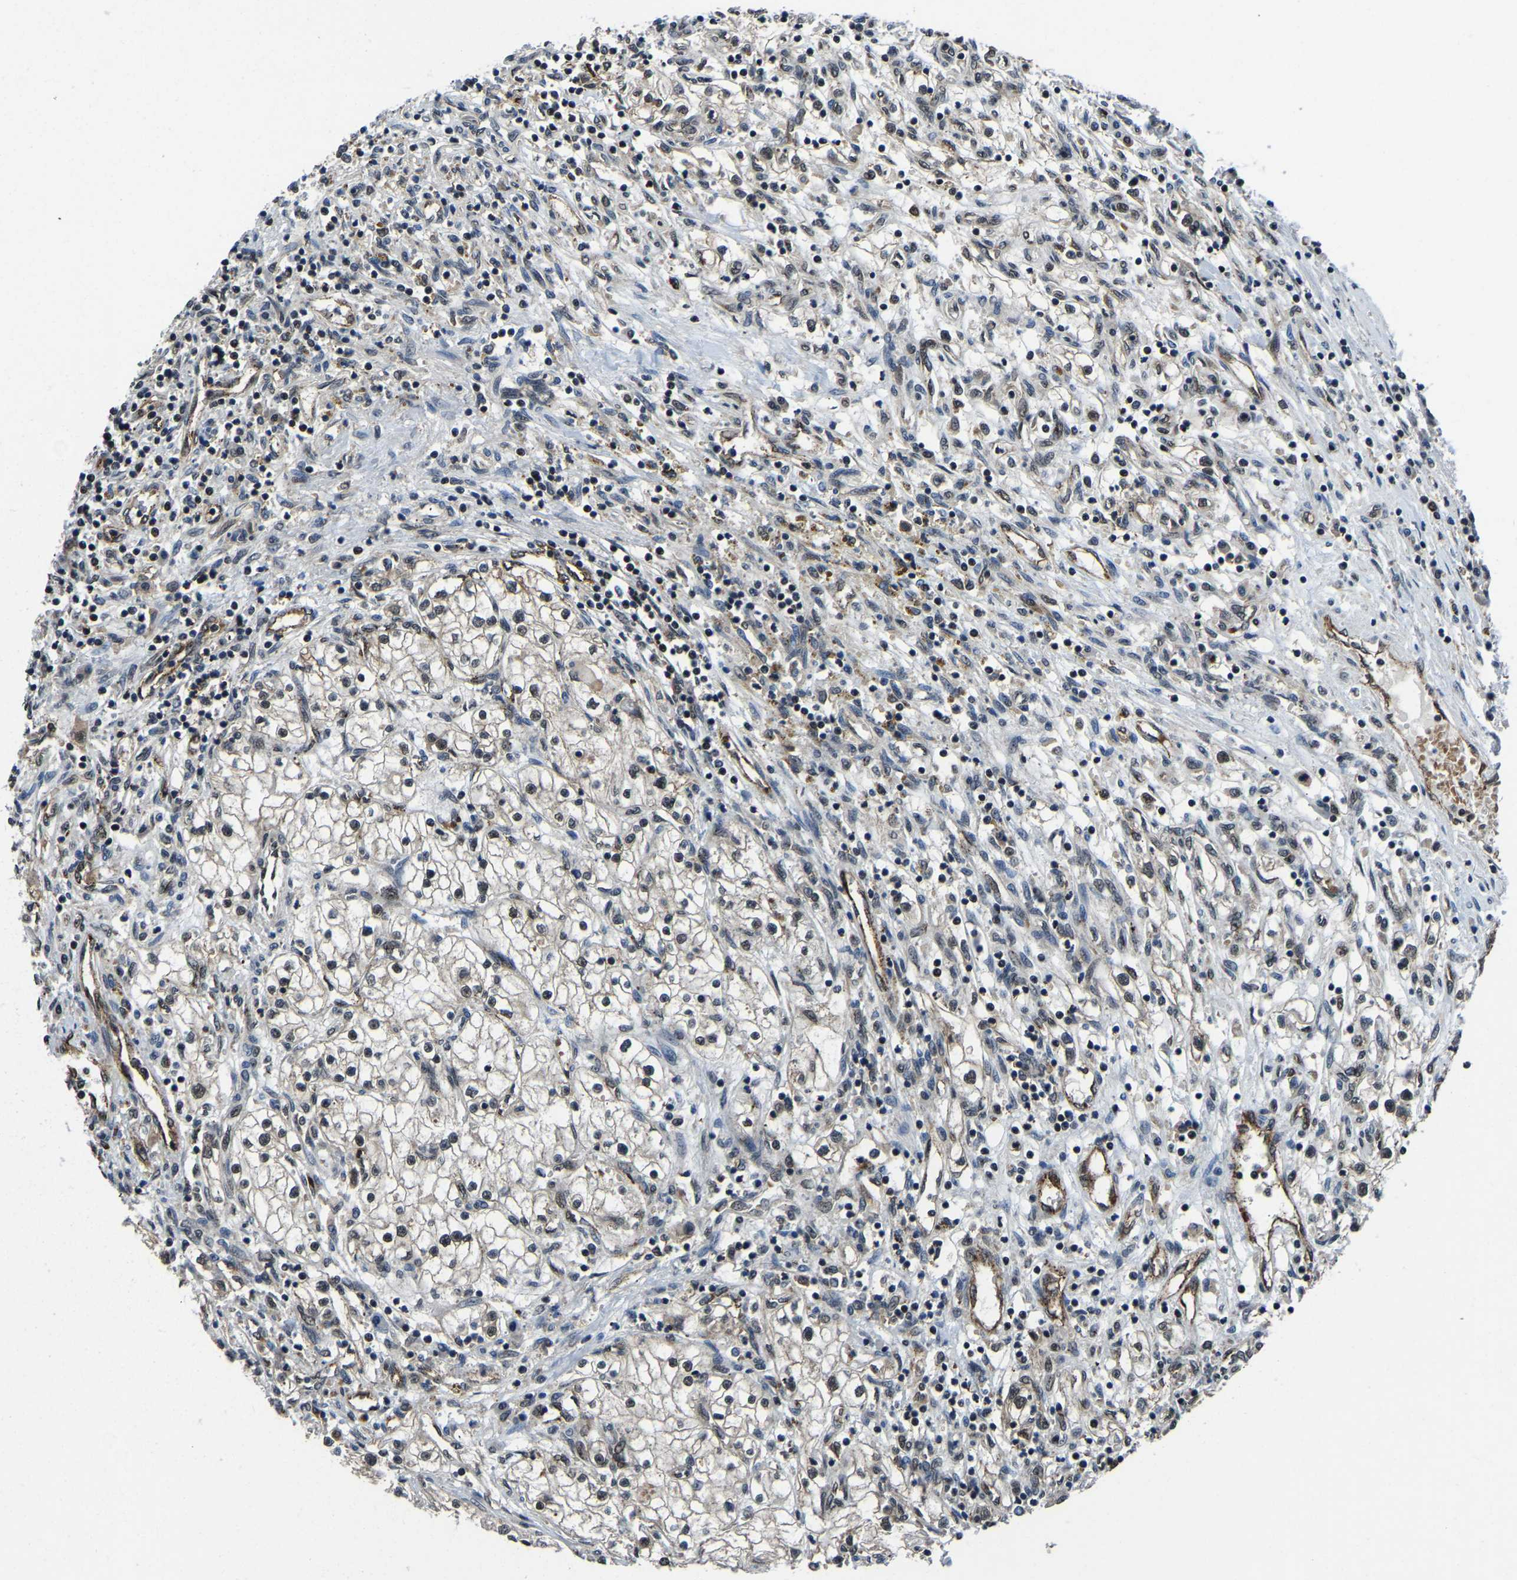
{"staining": {"intensity": "weak", "quantity": ">75%", "location": "nuclear"}, "tissue": "renal cancer", "cell_type": "Tumor cells", "image_type": "cancer", "snomed": [{"axis": "morphology", "description": "Adenocarcinoma, NOS"}, {"axis": "topography", "description": "Kidney"}], "caption": "The immunohistochemical stain shows weak nuclear staining in tumor cells of adenocarcinoma (renal) tissue.", "gene": "DFFA", "patient": {"sex": "male", "age": 68}}